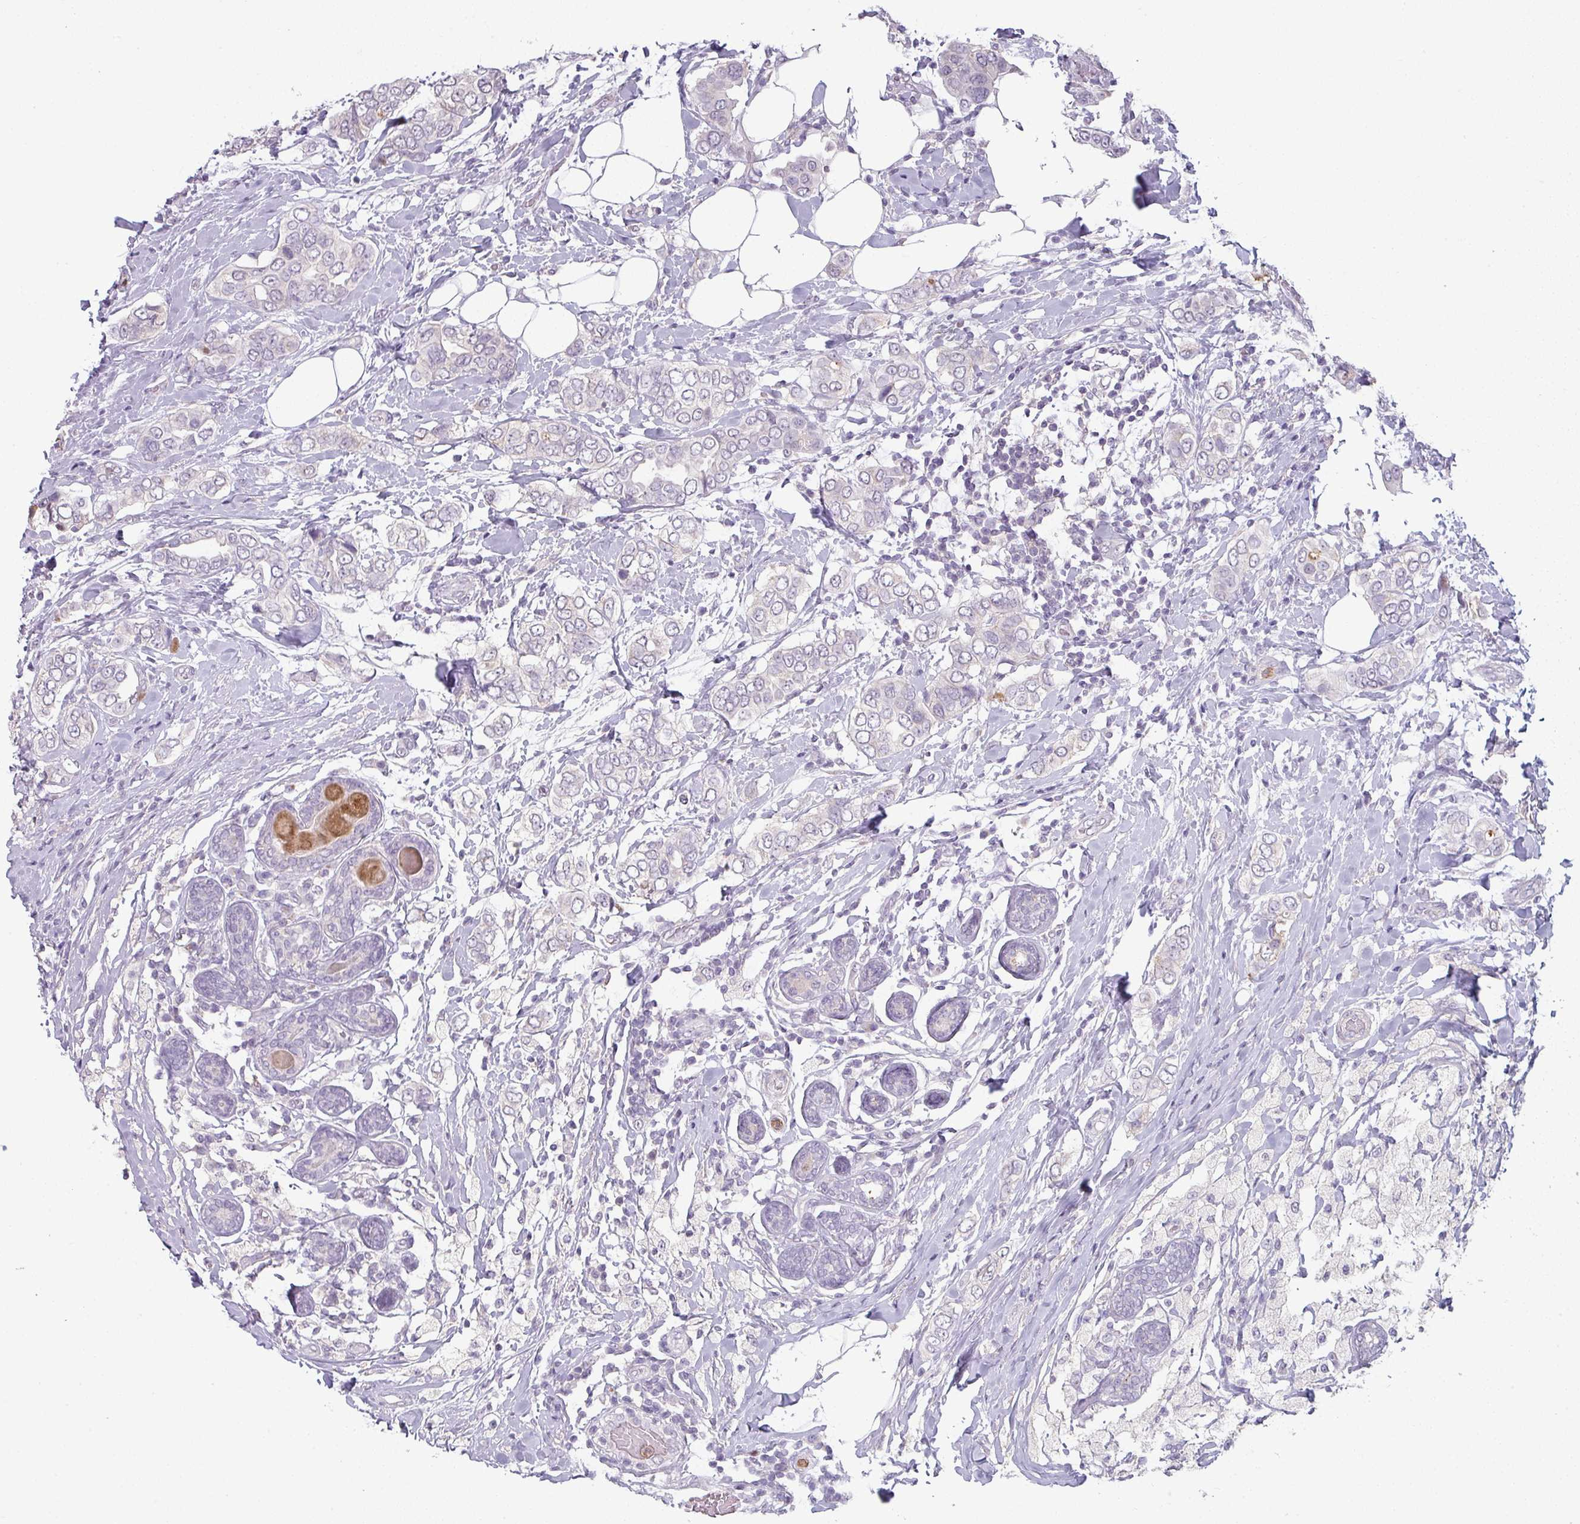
{"staining": {"intensity": "negative", "quantity": "none", "location": "none"}, "tissue": "breast cancer", "cell_type": "Tumor cells", "image_type": "cancer", "snomed": [{"axis": "morphology", "description": "Lobular carcinoma"}, {"axis": "topography", "description": "Breast"}], "caption": "Human breast lobular carcinoma stained for a protein using immunohistochemistry exhibits no positivity in tumor cells.", "gene": "MAGEC3", "patient": {"sex": "female", "age": 51}}